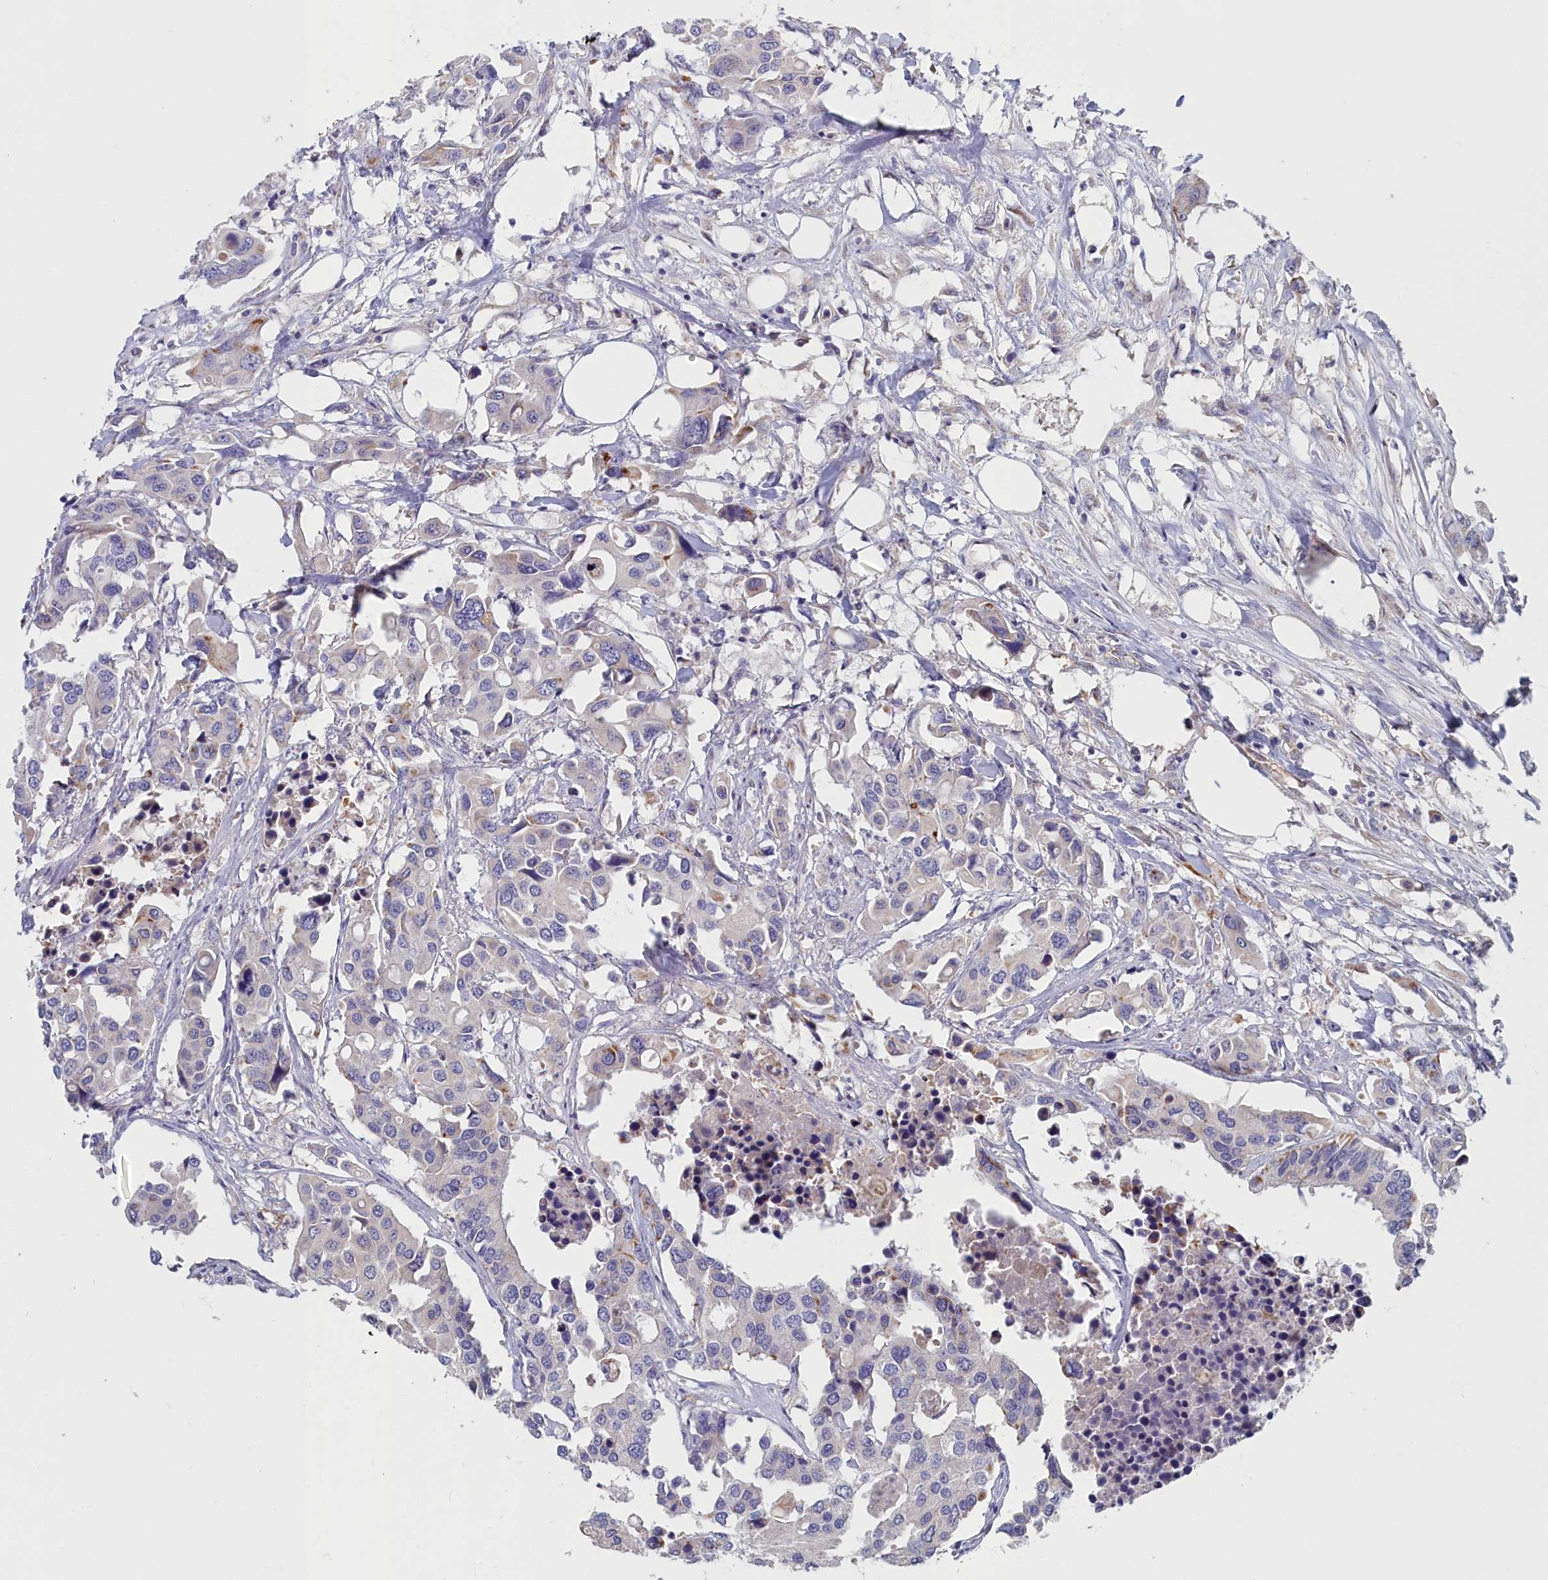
{"staining": {"intensity": "negative", "quantity": "none", "location": "none"}, "tissue": "colorectal cancer", "cell_type": "Tumor cells", "image_type": "cancer", "snomed": [{"axis": "morphology", "description": "Adenocarcinoma, NOS"}, {"axis": "topography", "description": "Colon"}], "caption": "High magnification brightfield microscopy of colorectal adenocarcinoma stained with DAB (brown) and counterstained with hematoxylin (blue): tumor cells show no significant staining.", "gene": "RDX", "patient": {"sex": "male", "age": 77}}